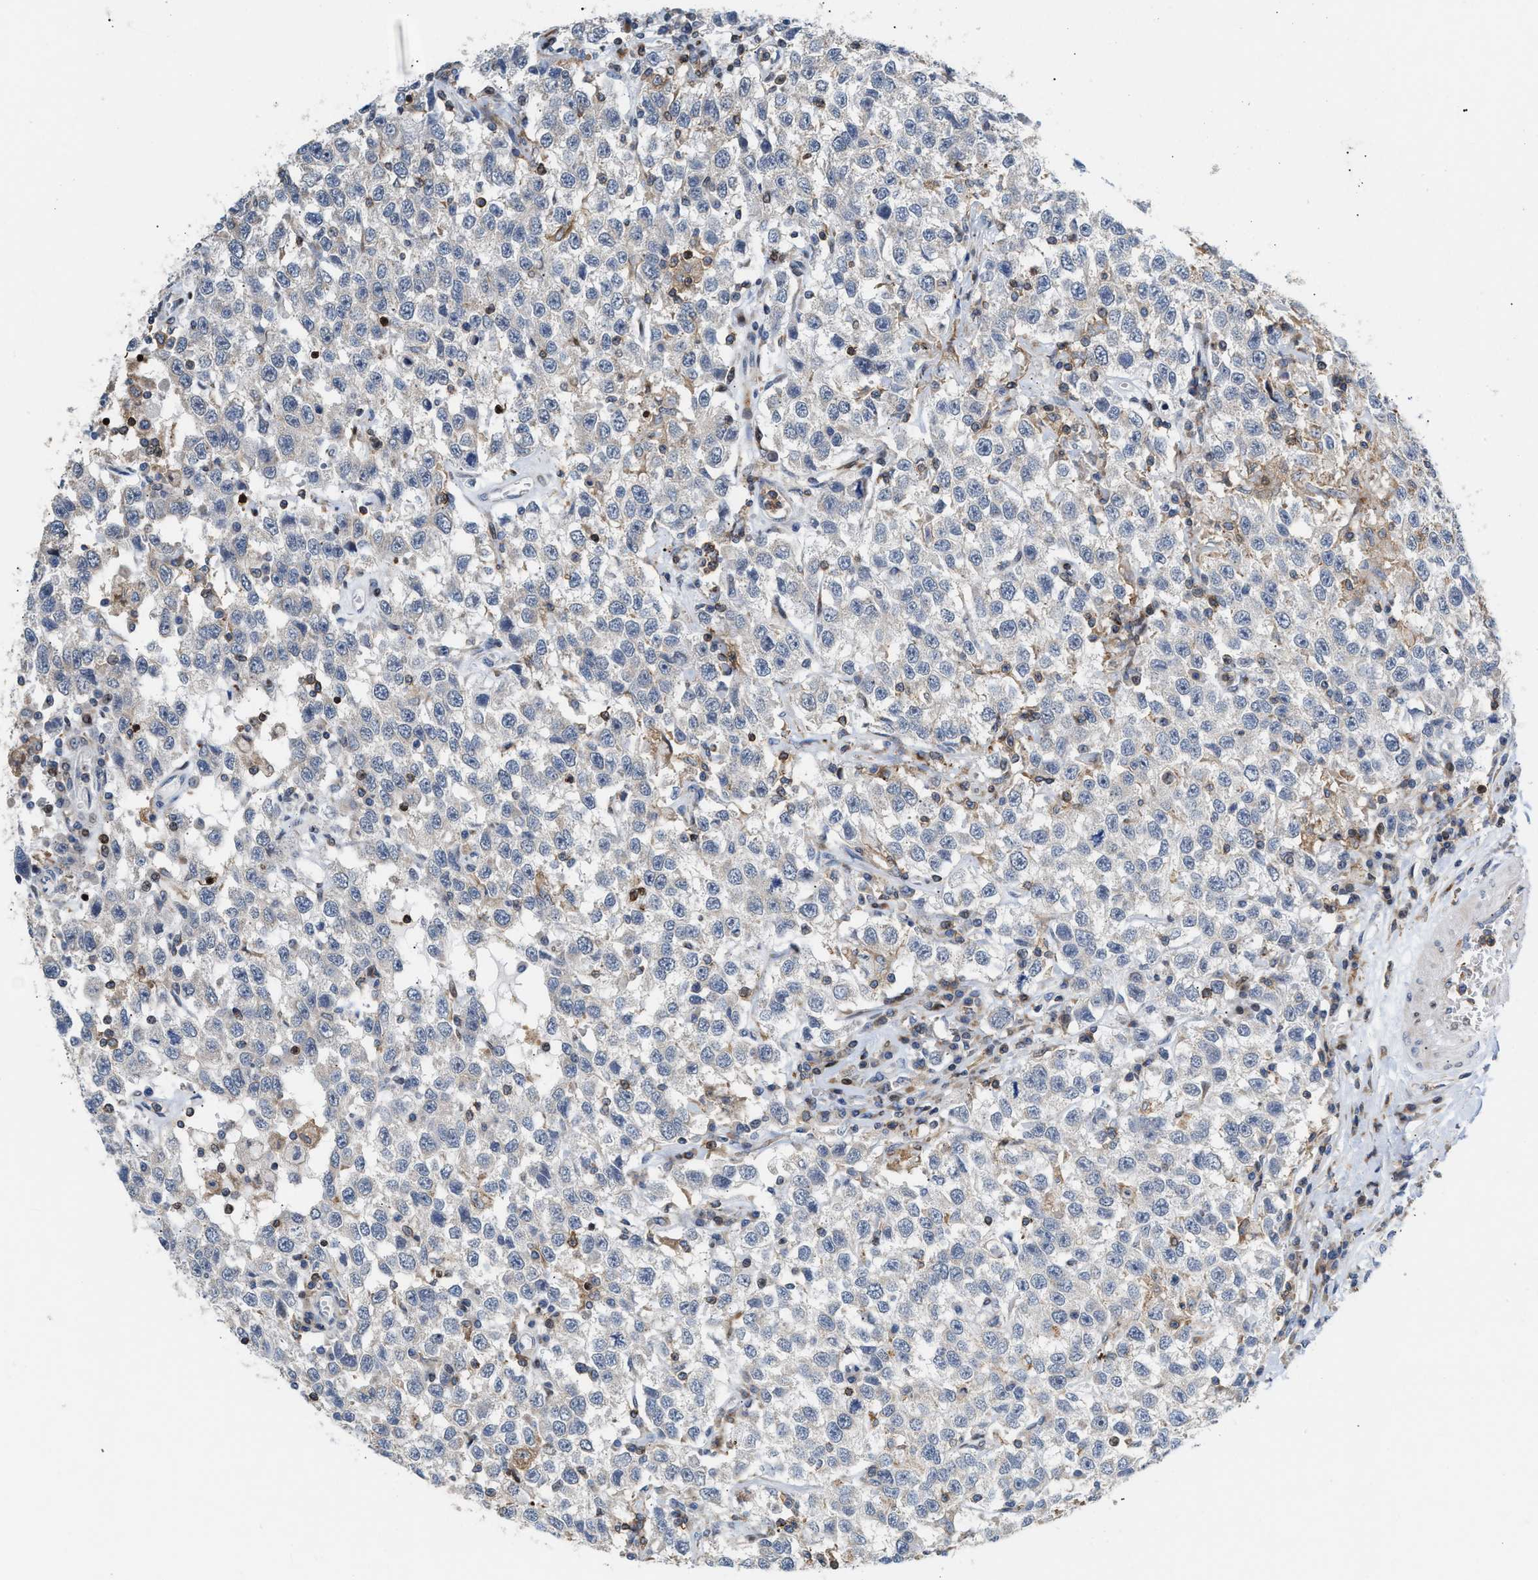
{"staining": {"intensity": "negative", "quantity": "none", "location": "none"}, "tissue": "testis cancer", "cell_type": "Tumor cells", "image_type": "cancer", "snomed": [{"axis": "morphology", "description": "Seminoma, NOS"}, {"axis": "topography", "description": "Testis"}], "caption": "Protein analysis of seminoma (testis) reveals no significant positivity in tumor cells. (Stains: DAB (3,3'-diaminobenzidine) immunohistochemistry with hematoxylin counter stain, Microscopy: brightfield microscopy at high magnification).", "gene": "ATP9A", "patient": {"sex": "male", "age": 41}}